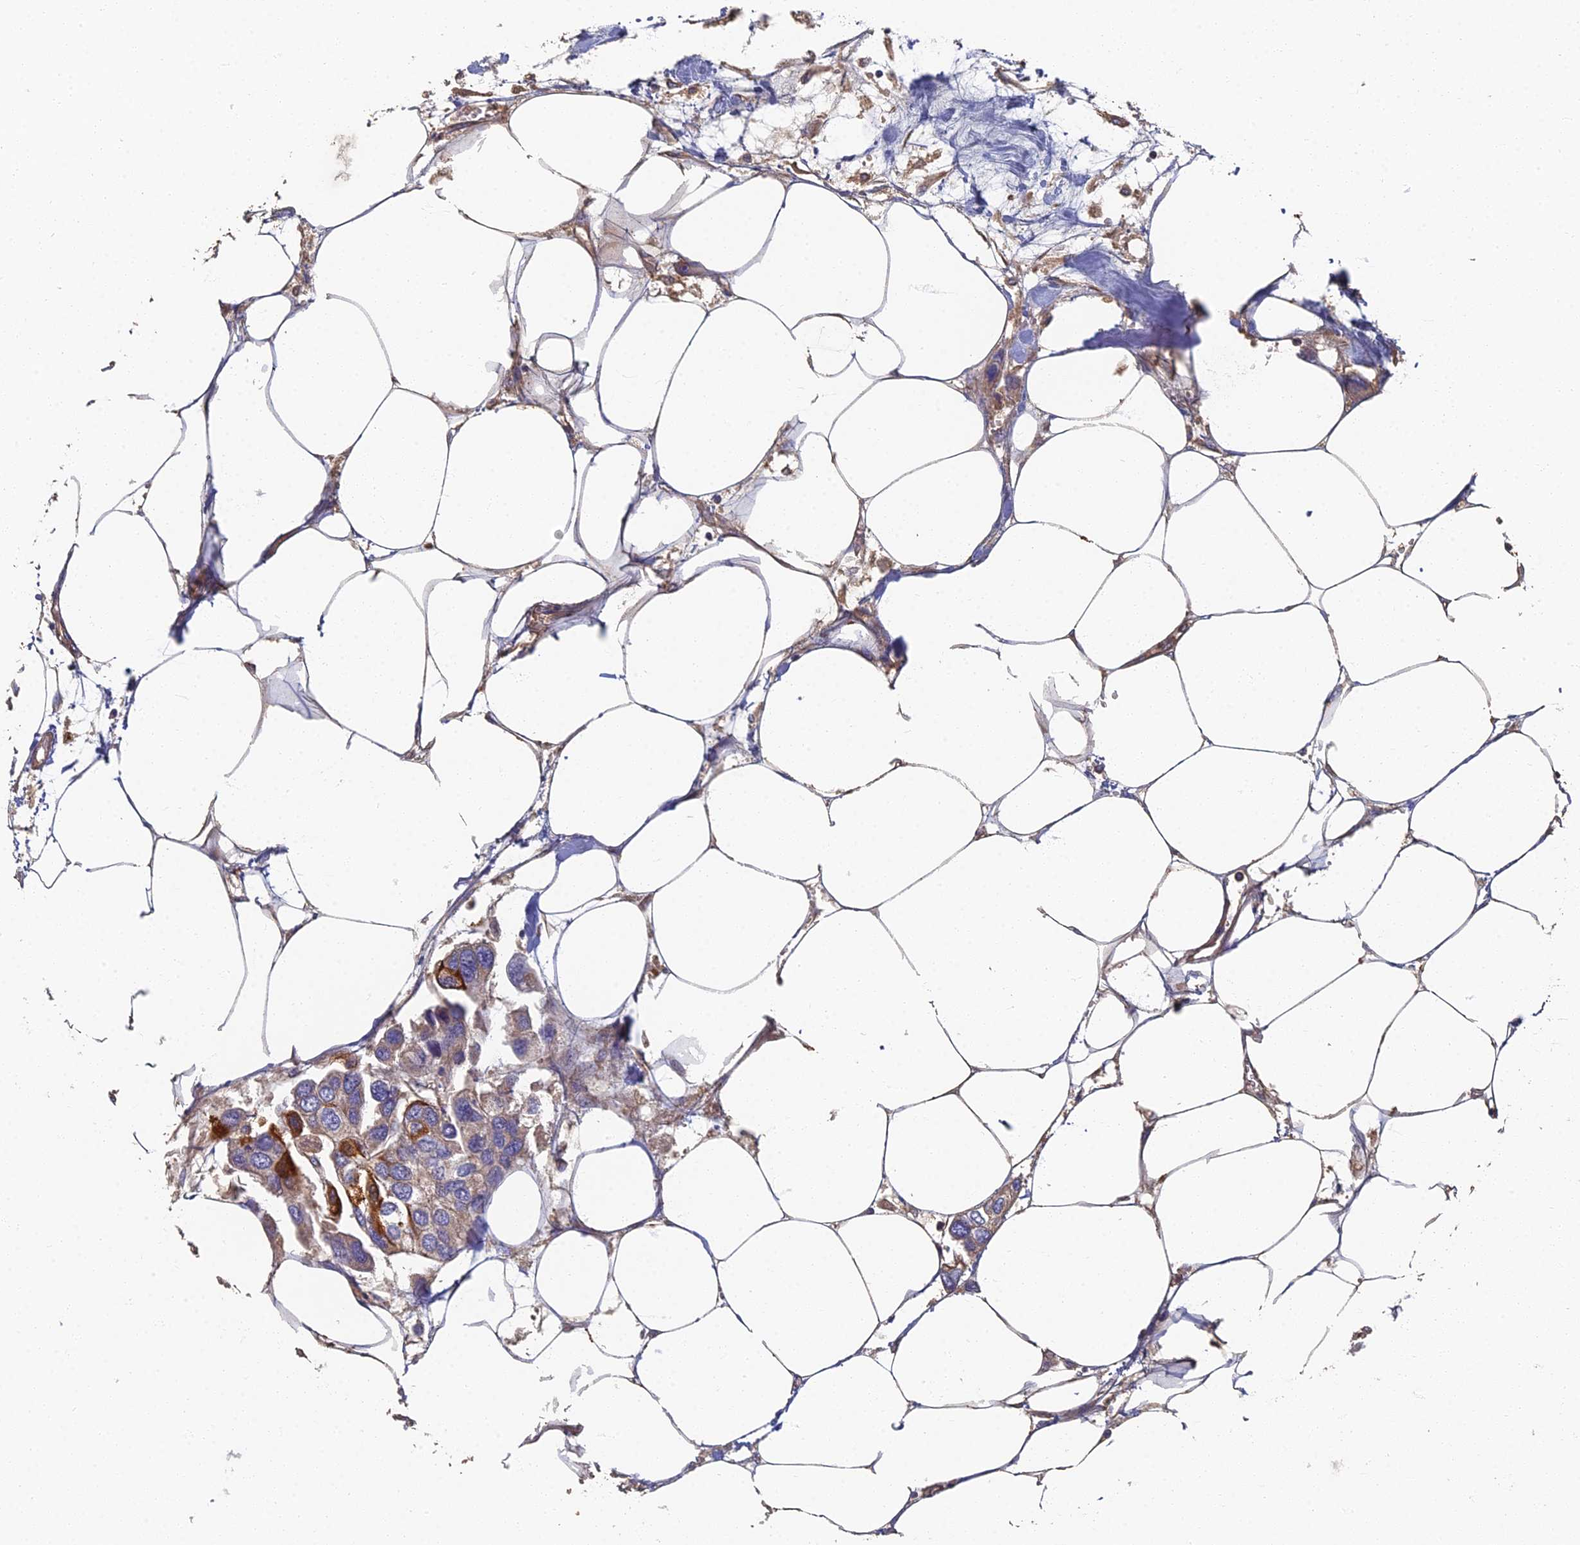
{"staining": {"intensity": "strong", "quantity": "<25%", "location": "cytoplasmic/membranous"}, "tissue": "urothelial cancer", "cell_type": "Tumor cells", "image_type": "cancer", "snomed": [{"axis": "morphology", "description": "Urothelial carcinoma, High grade"}, {"axis": "topography", "description": "Urinary bladder"}], "caption": "Immunohistochemical staining of human urothelial carcinoma (high-grade) reveals medium levels of strong cytoplasmic/membranous protein expression in about <25% of tumor cells.", "gene": "RNASEK", "patient": {"sex": "male", "age": 67}}